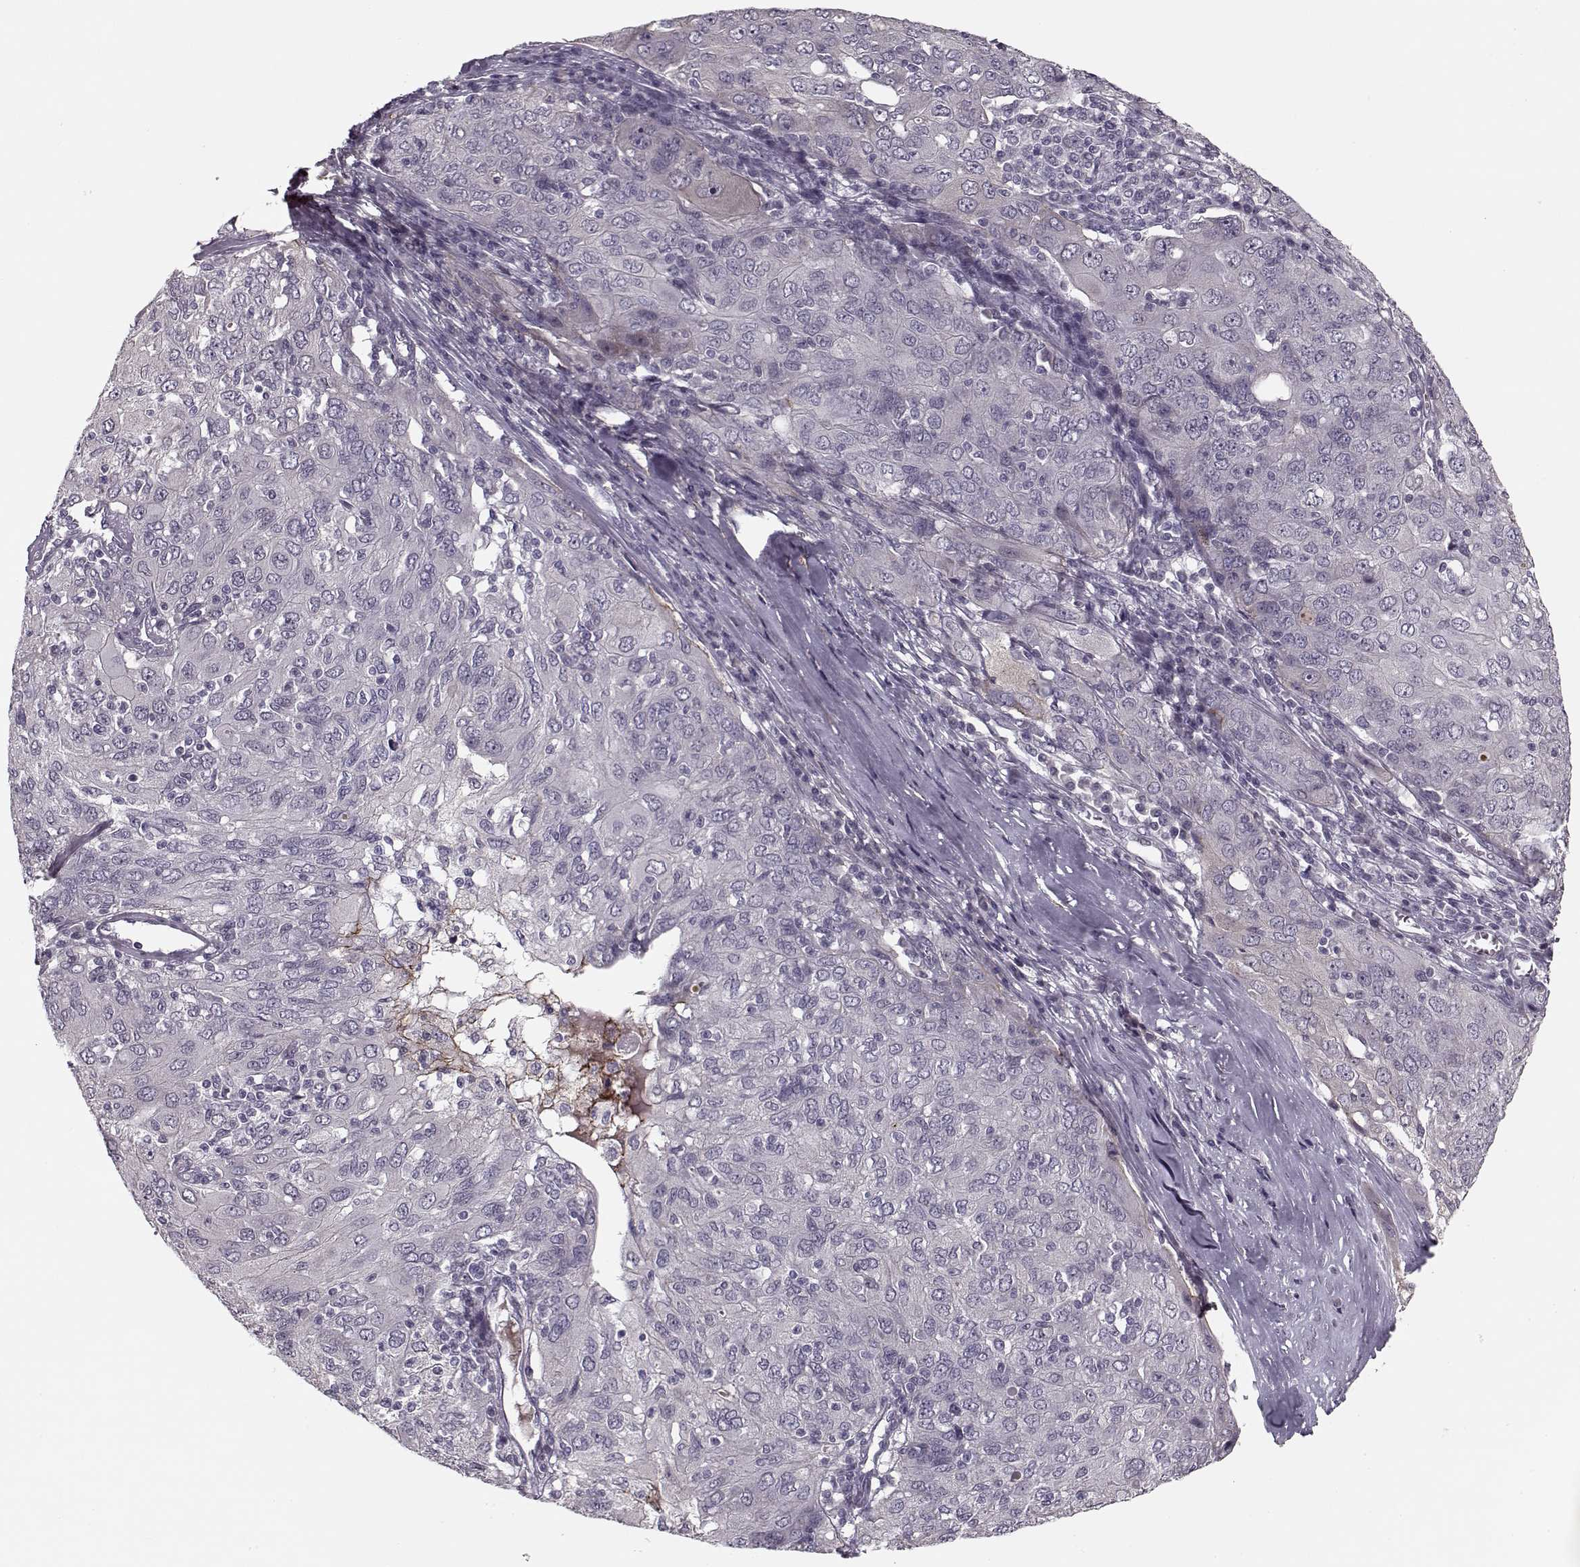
{"staining": {"intensity": "negative", "quantity": "none", "location": "none"}, "tissue": "ovarian cancer", "cell_type": "Tumor cells", "image_type": "cancer", "snomed": [{"axis": "morphology", "description": "Carcinoma, endometroid"}, {"axis": "topography", "description": "Ovary"}], "caption": "Tumor cells are negative for protein expression in human ovarian cancer.", "gene": "DNAI3", "patient": {"sex": "female", "age": 50}}